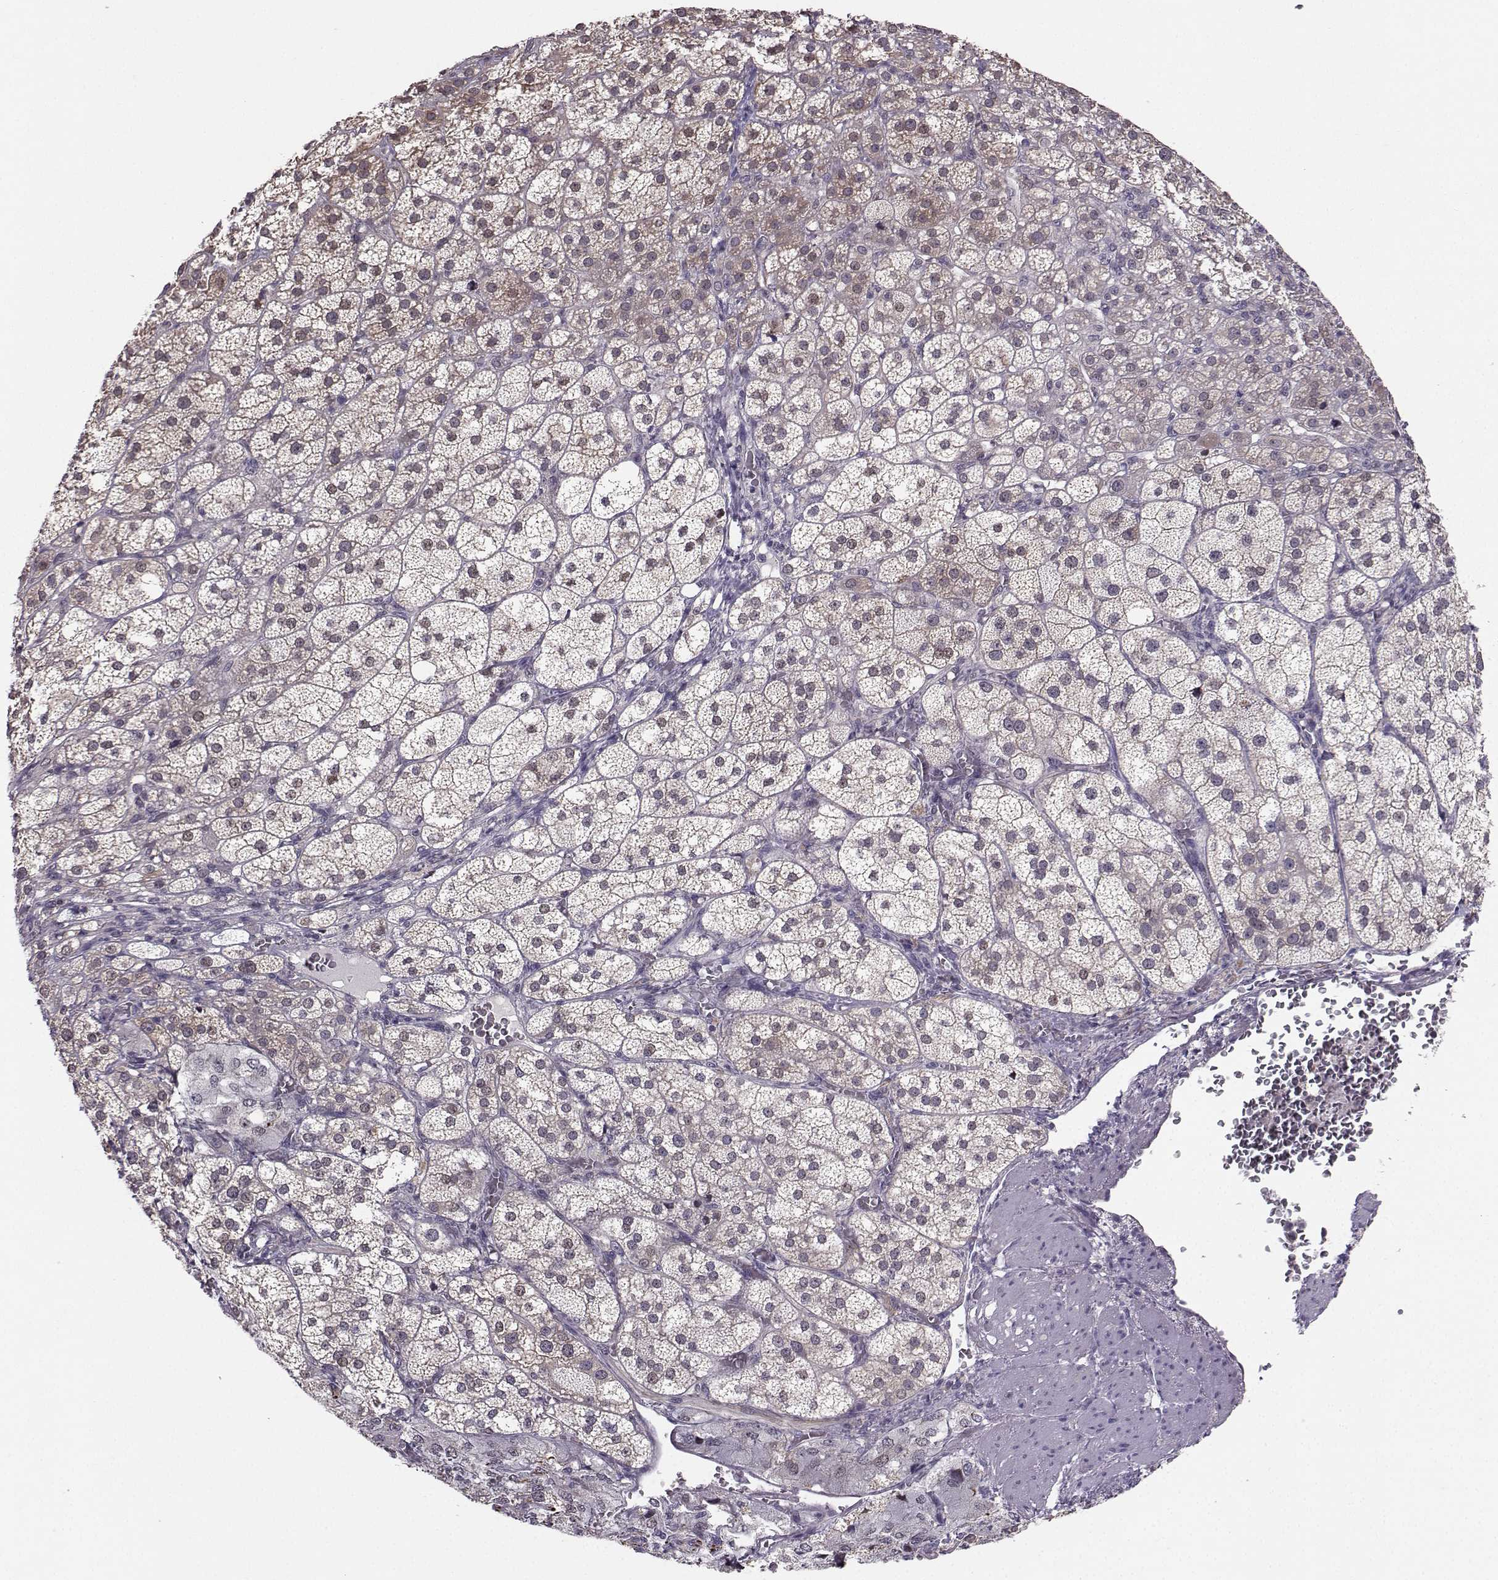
{"staining": {"intensity": "weak", "quantity": "25%-75%", "location": "cytoplasmic/membranous,nuclear"}, "tissue": "adrenal gland", "cell_type": "Glandular cells", "image_type": "normal", "snomed": [{"axis": "morphology", "description": "Normal tissue, NOS"}, {"axis": "topography", "description": "Adrenal gland"}], "caption": "A high-resolution histopathology image shows immunohistochemistry staining of unremarkable adrenal gland, which reveals weak cytoplasmic/membranous,nuclear positivity in approximately 25%-75% of glandular cells. Immunohistochemistry stains the protein in brown and the nuclei are stained blue.", "gene": "PKP2", "patient": {"sex": "female", "age": 60}}